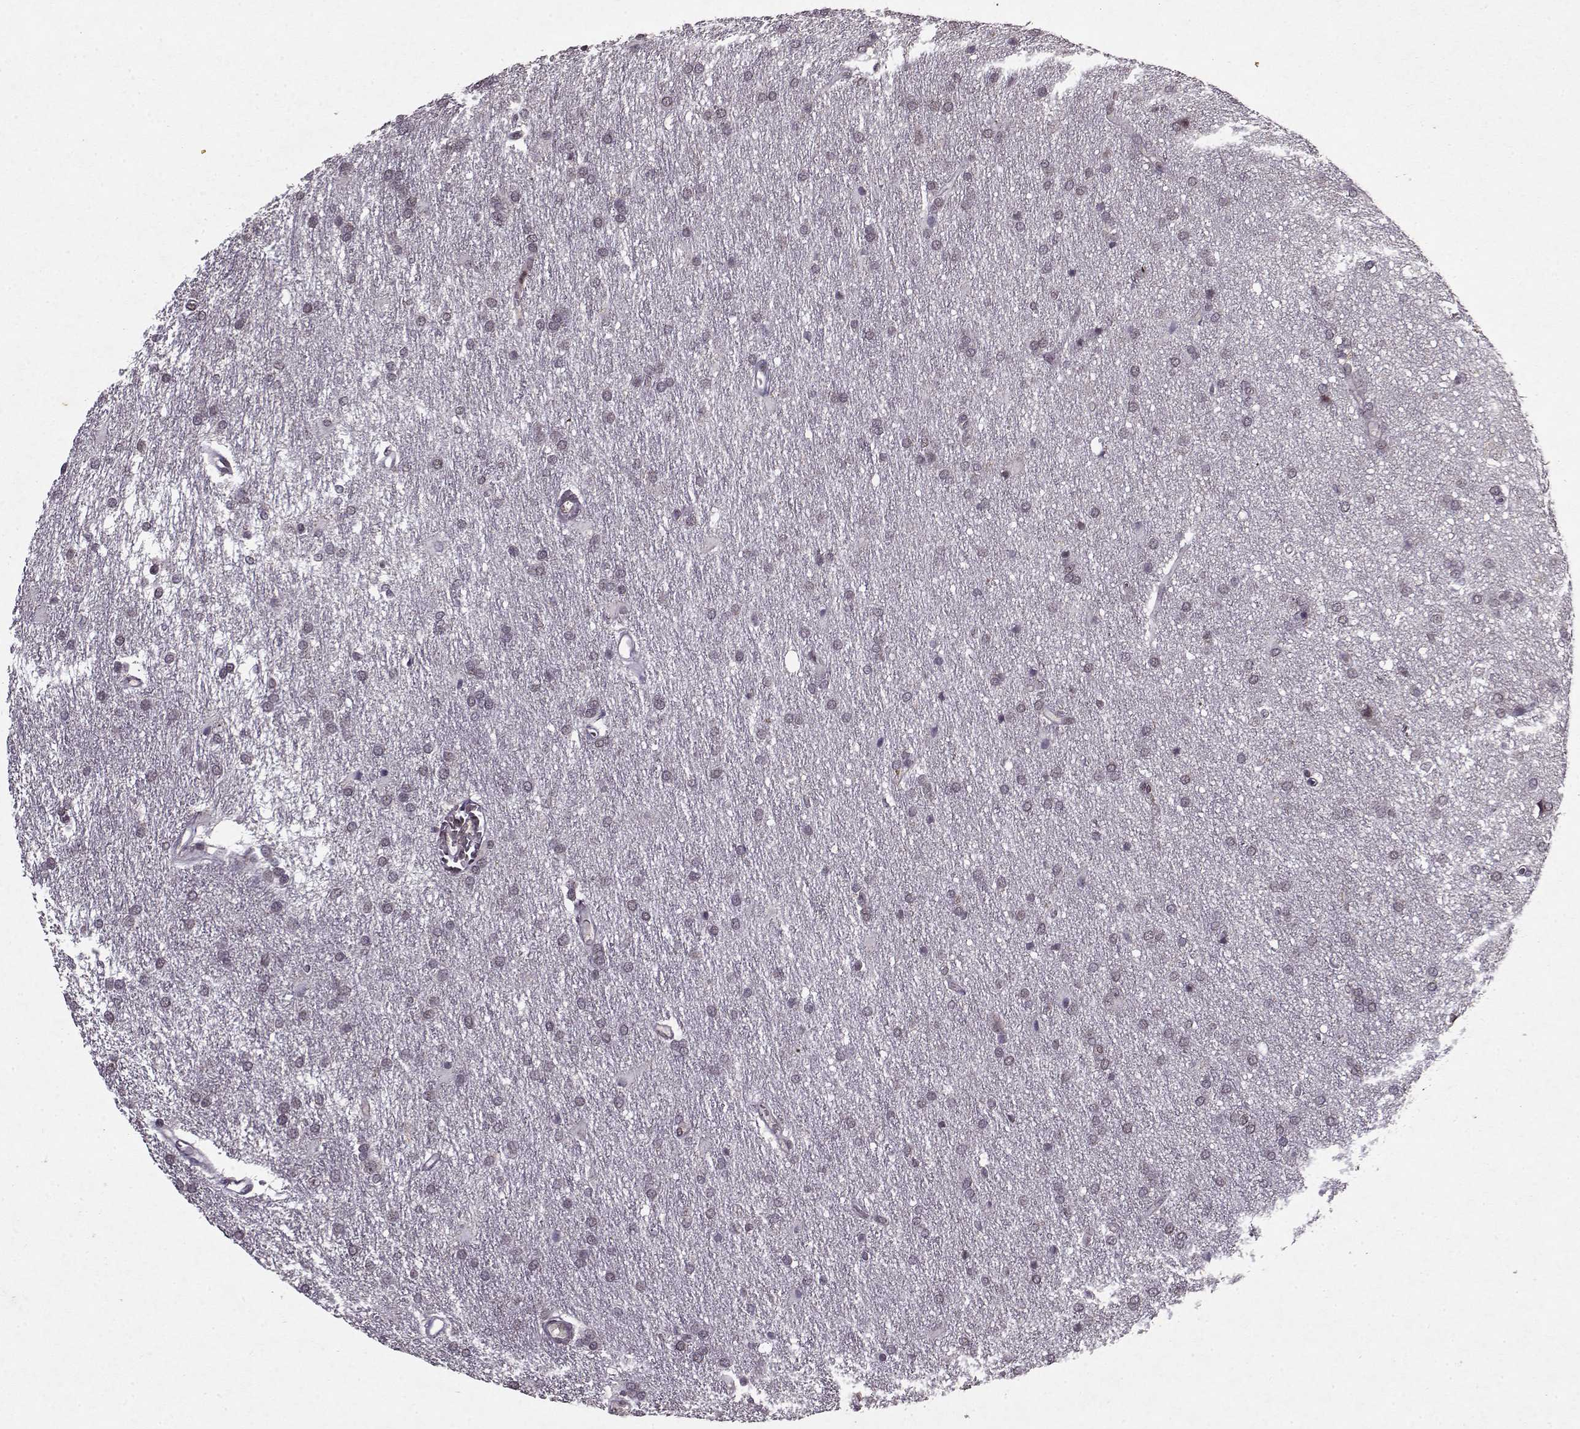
{"staining": {"intensity": "negative", "quantity": "none", "location": "none"}, "tissue": "glioma", "cell_type": "Tumor cells", "image_type": "cancer", "snomed": [{"axis": "morphology", "description": "Glioma, malignant, Low grade"}, {"axis": "topography", "description": "Brain"}], "caption": "Histopathology image shows no protein positivity in tumor cells of malignant glioma (low-grade) tissue. Brightfield microscopy of IHC stained with DAB (brown) and hematoxylin (blue), captured at high magnification.", "gene": "PSMA7", "patient": {"sex": "female", "age": 32}}